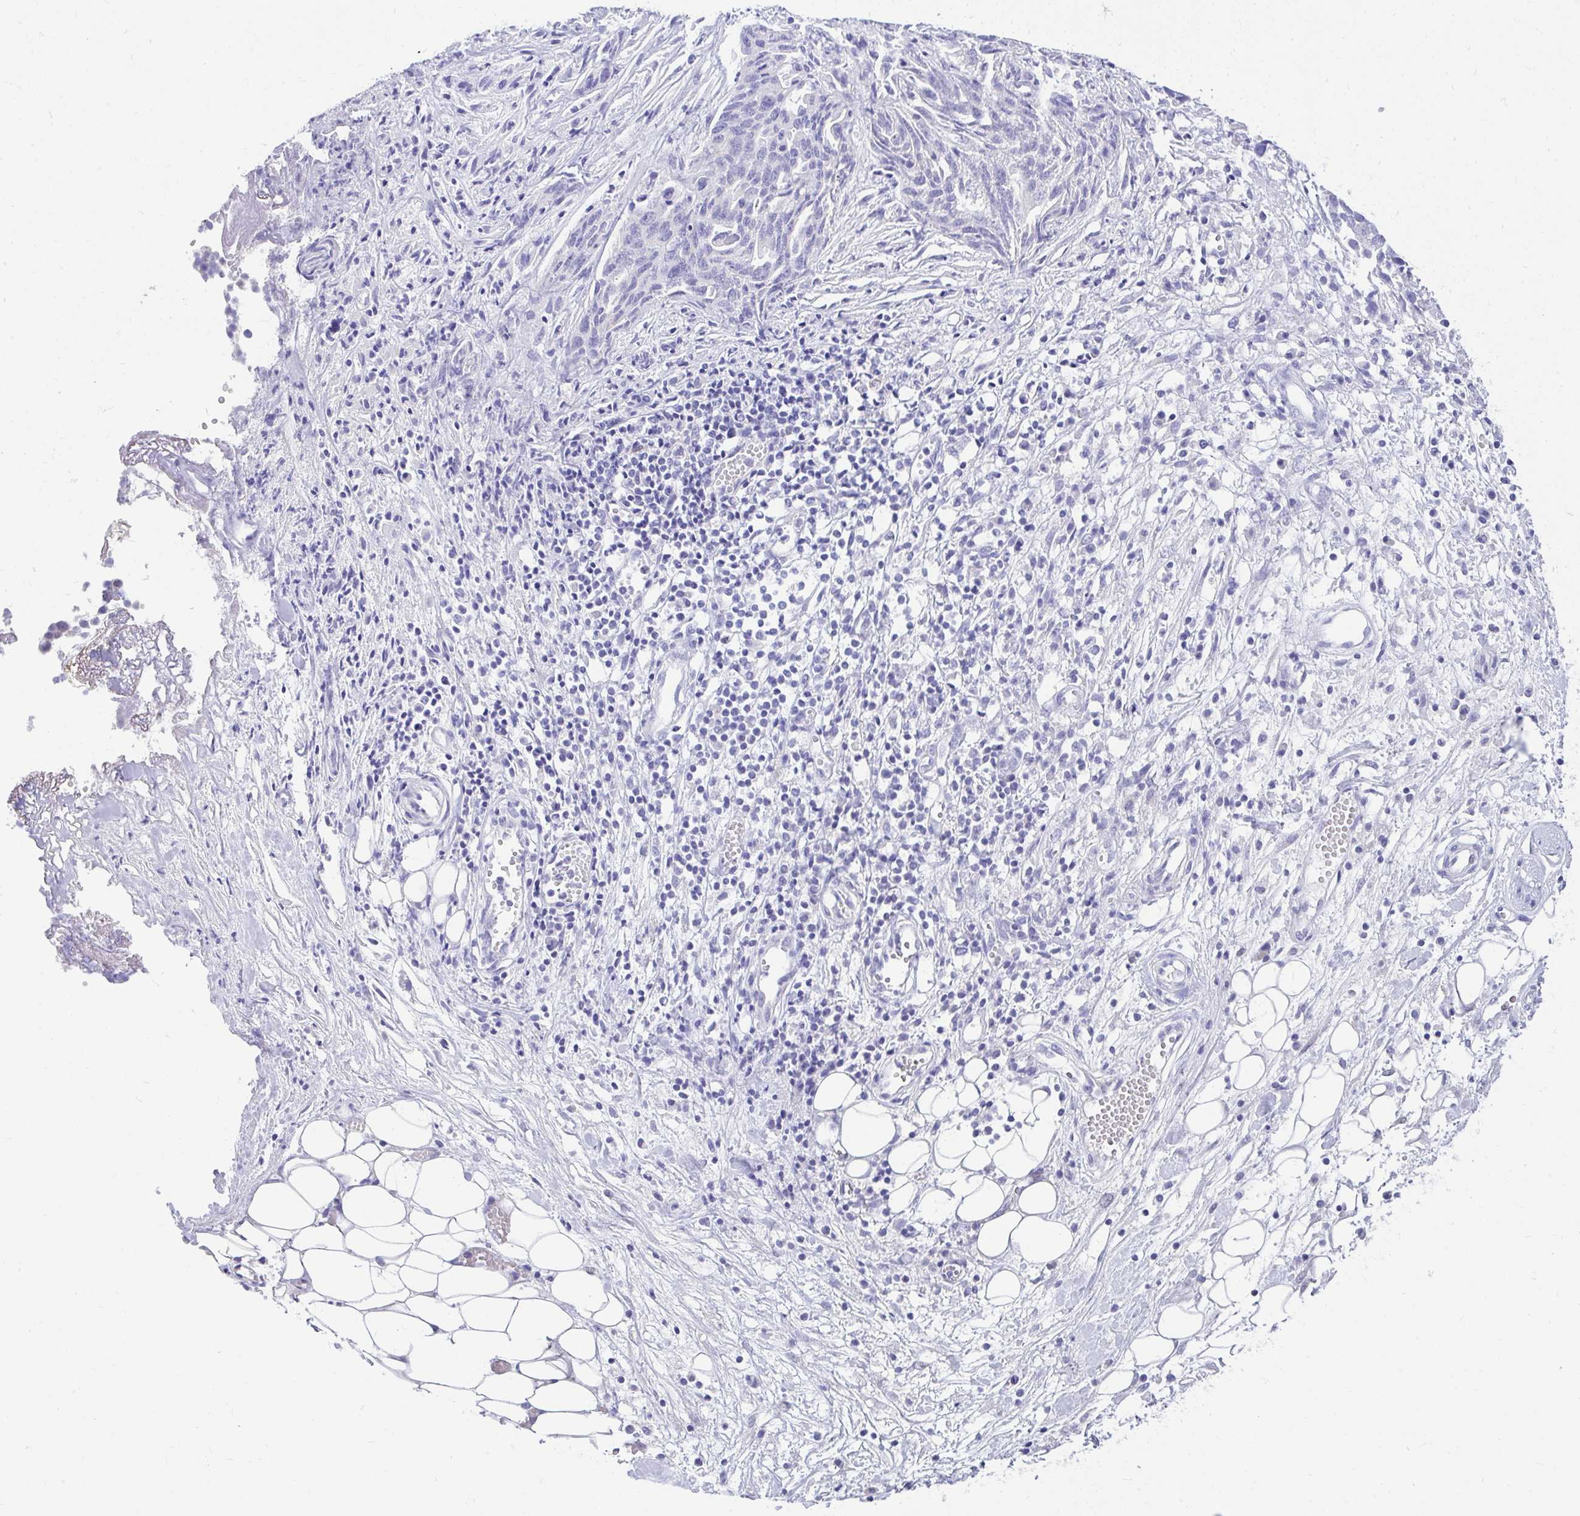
{"staining": {"intensity": "weak", "quantity": "<25%", "location": "nuclear"}, "tissue": "ovarian cancer", "cell_type": "Tumor cells", "image_type": "cancer", "snomed": [{"axis": "morphology", "description": "Cystadenocarcinoma, serous, NOS"}, {"axis": "topography", "description": "Soft tissue"}, {"axis": "topography", "description": "Ovary"}], "caption": "Tumor cells show no significant protein positivity in ovarian cancer.", "gene": "GLB1L2", "patient": {"sex": "female", "age": 57}}